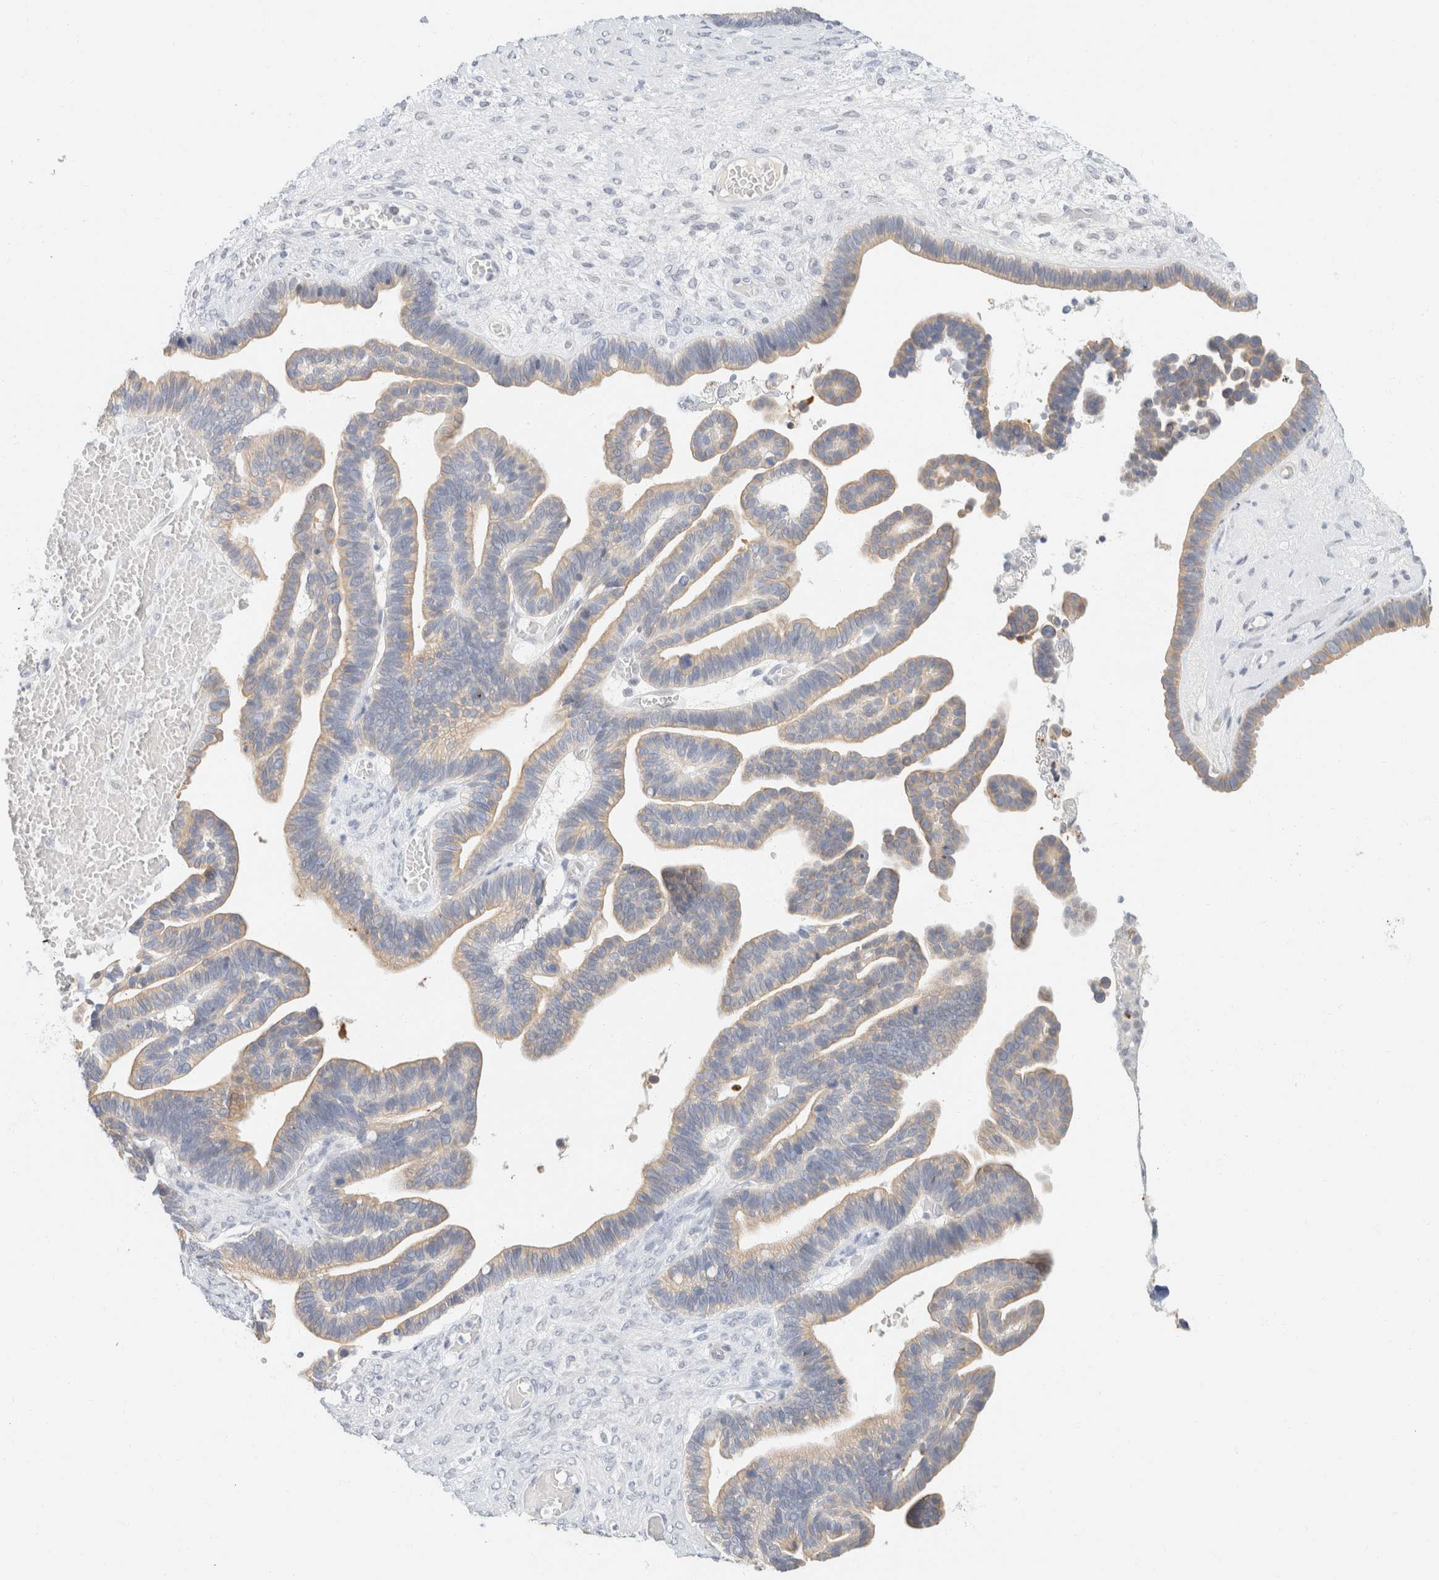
{"staining": {"intensity": "weak", "quantity": ">75%", "location": "cytoplasmic/membranous"}, "tissue": "ovarian cancer", "cell_type": "Tumor cells", "image_type": "cancer", "snomed": [{"axis": "morphology", "description": "Cystadenocarcinoma, serous, NOS"}, {"axis": "topography", "description": "Ovary"}], "caption": "Immunohistochemistry image of human serous cystadenocarcinoma (ovarian) stained for a protein (brown), which displays low levels of weak cytoplasmic/membranous positivity in about >75% of tumor cells.", "gene": "KRT20", "patient": {"sex": "female", "age": 56}}